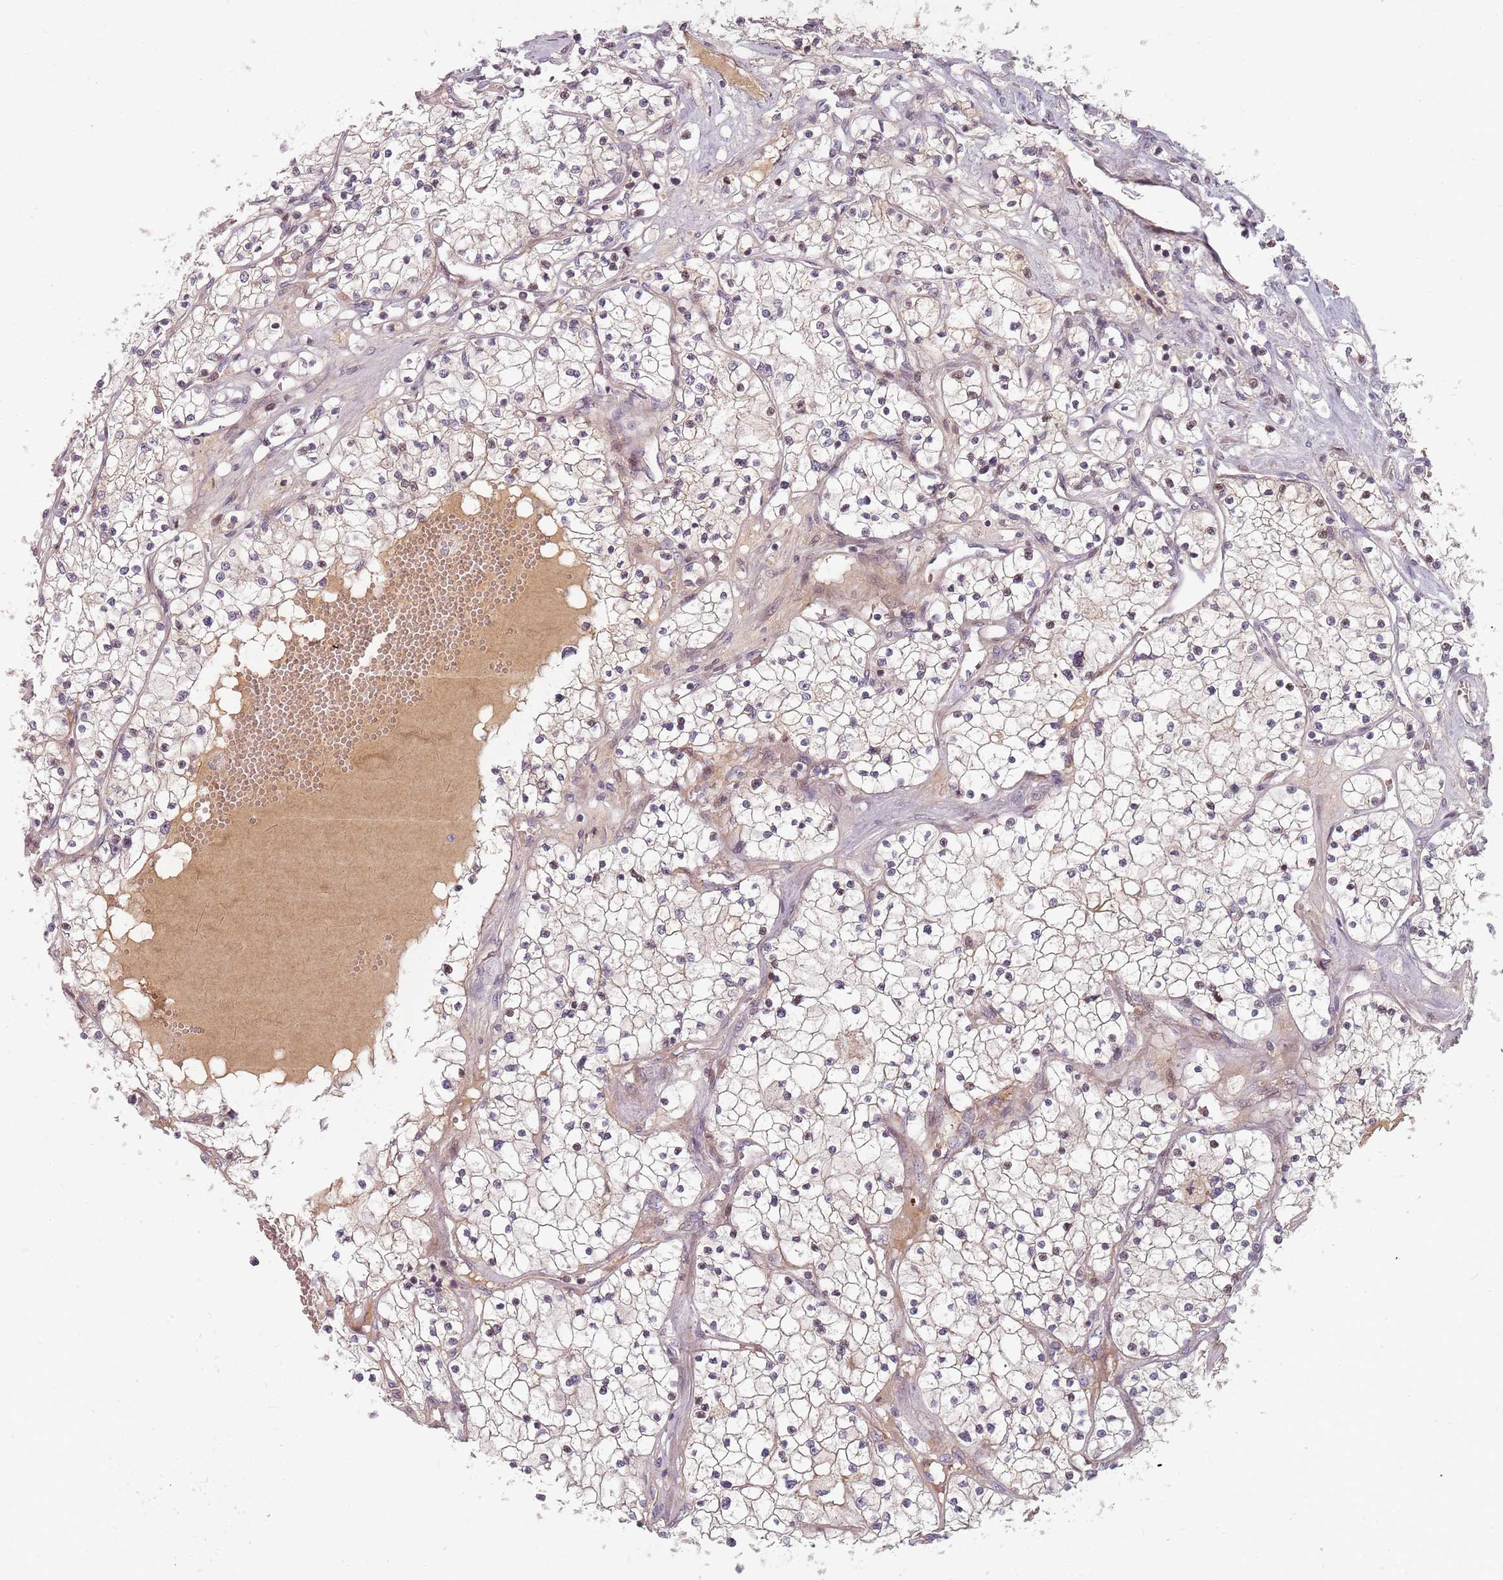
{"staining": {"intensity": "negative", "quantity": "none", "location": "none"}, "tissue": "renal cancer", "cell_type": "Tumor cells", "image_type": "cancer", "snomed": [{"axis": "morphology", "description": "Normal tissue, NOS"}, {"axis": "morphology", "description": "Adenocarcinoma, NOS"}, {"axis": "topography", "description": "Kidney"}], "caption": "Renal cancer (adenocarcinoma) was stained to show a protein in brown. There is no significant staining in tumor cells. Nuclei are stained in blue.", "gene": "RPS6KA2", "patient": {"sex": "male", "age": 68}}